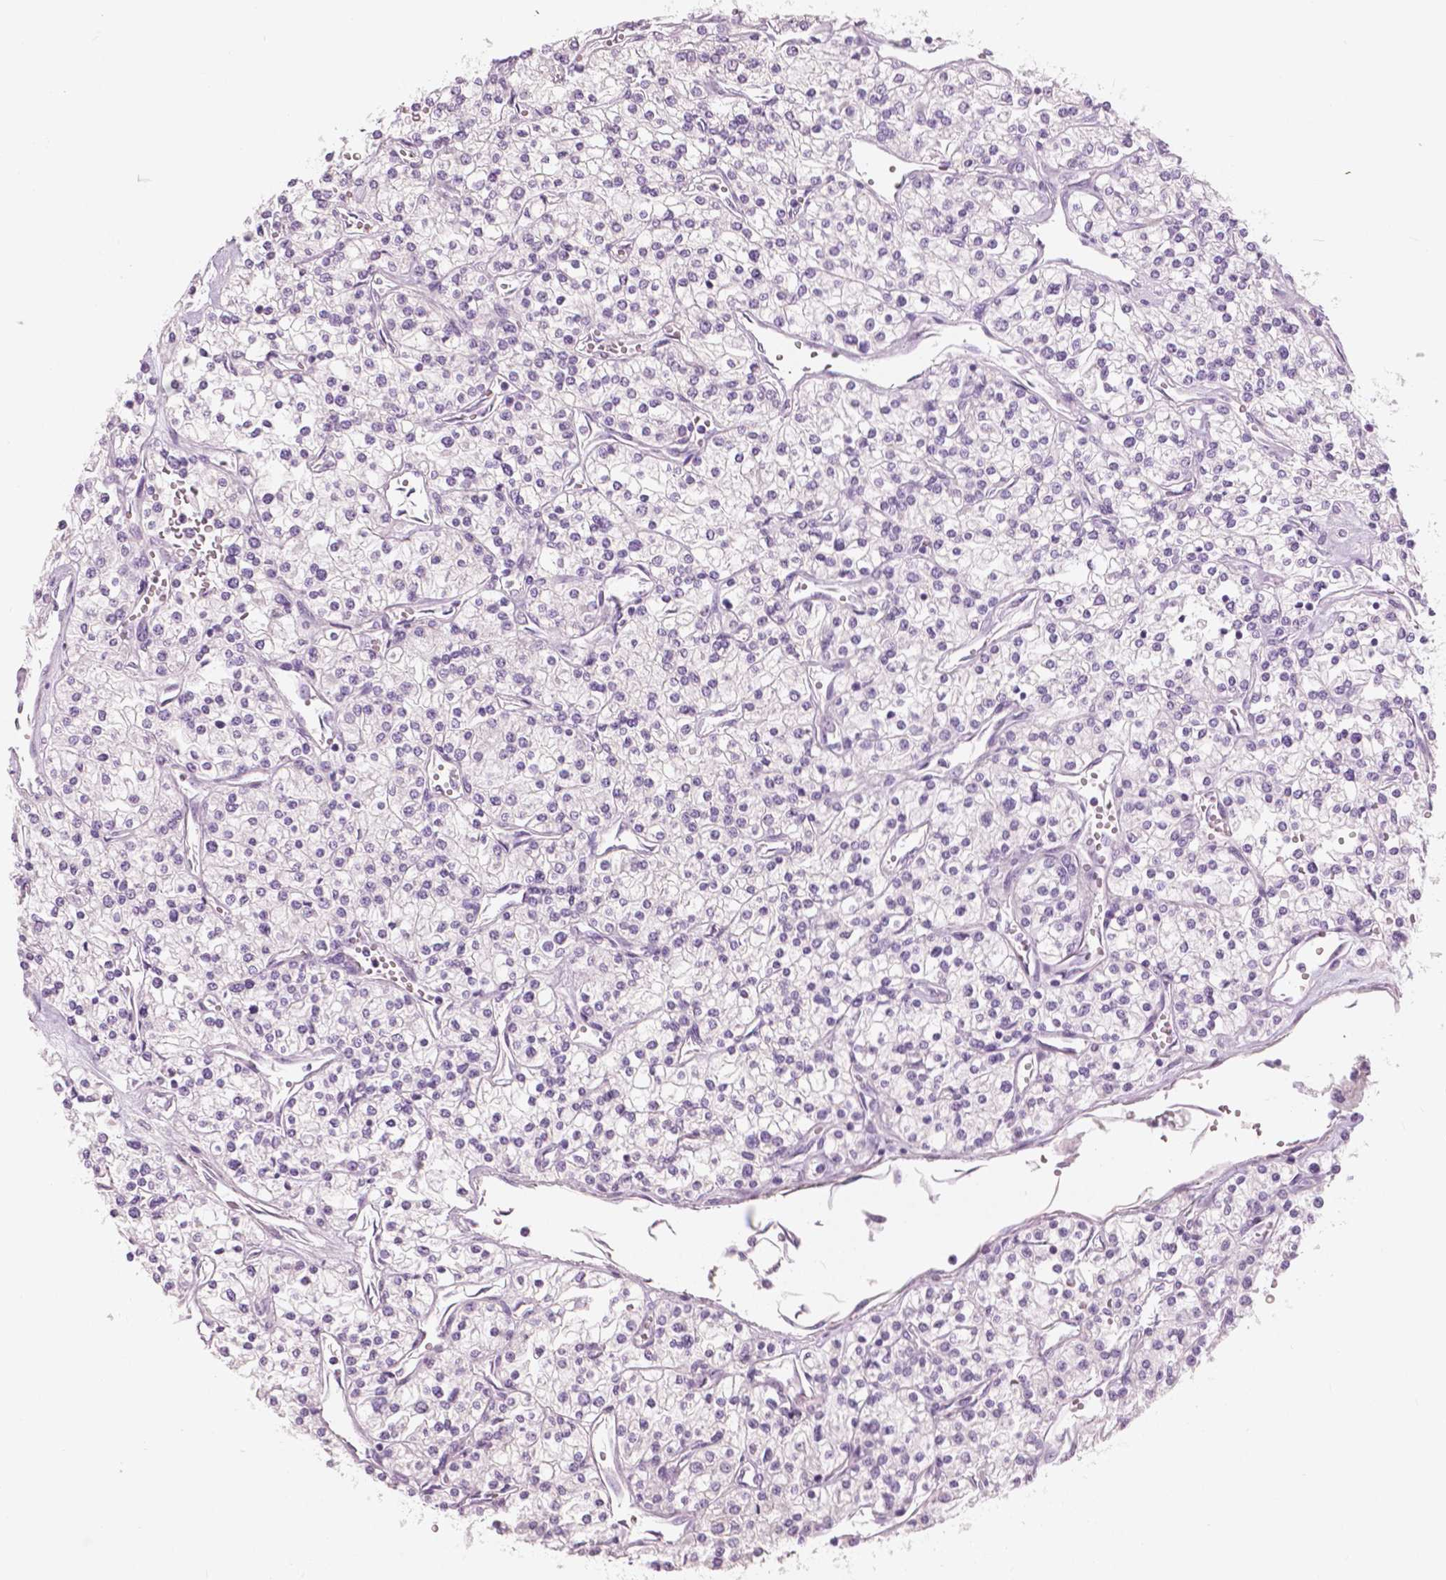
{"staining": {"intensity": "negative", "quantity": "none", "location": "none"}, "tissue": "renal cancer", "cell_type": "Tumor cells", "image_type": "cancer", "snomed": [{"axis": "morphology", "description": "Adenocarcinoma, NOS"}, {"axis": "topography", "description": "Kidney"}], "caption": "Renal cancer (adenocarcinoma) stained for a protein using IHC demonstrates no positivity tumor cells.", "gene": "SLC24A1", "patient": {"sex": "male", "age": 80}}